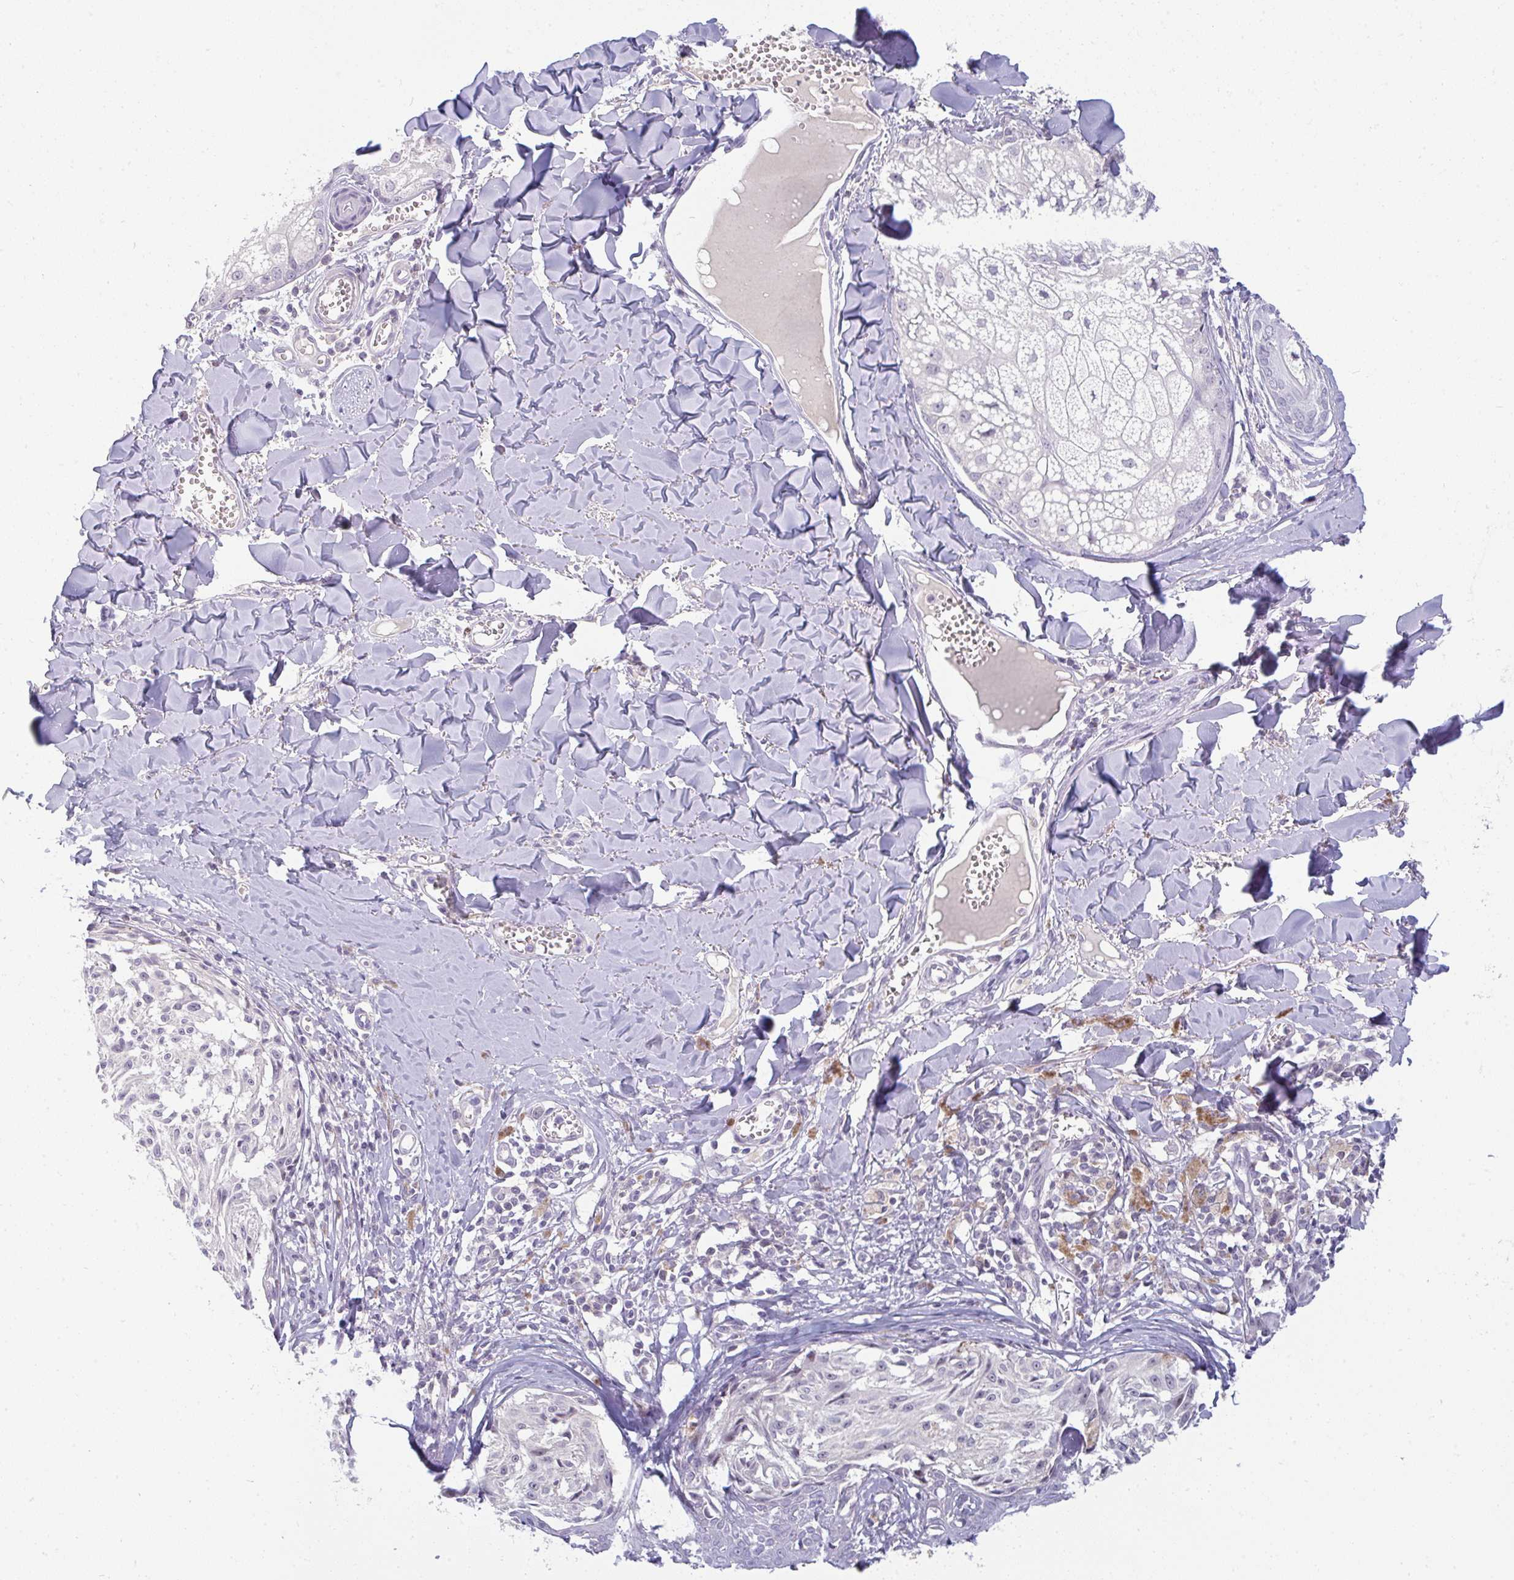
{"staining": {"intensity": "negative", "quantity": "none", "location": "none"}, "tissue": "melanoma", "cell_type": "Tumor cells", "image_type": "cancer", "snomed": [{"axis": "morphology", "description": "Malignant melanoma, NOS"}, {"axis": "topography", "description": "Skin"}], "caption": "Human malignant melanoma stained for a protein using immunohistochemistry exhibits no staining in tumor cells.", "gene": "PPFIA4", "patient": {"sex": "female", "age": 43}}